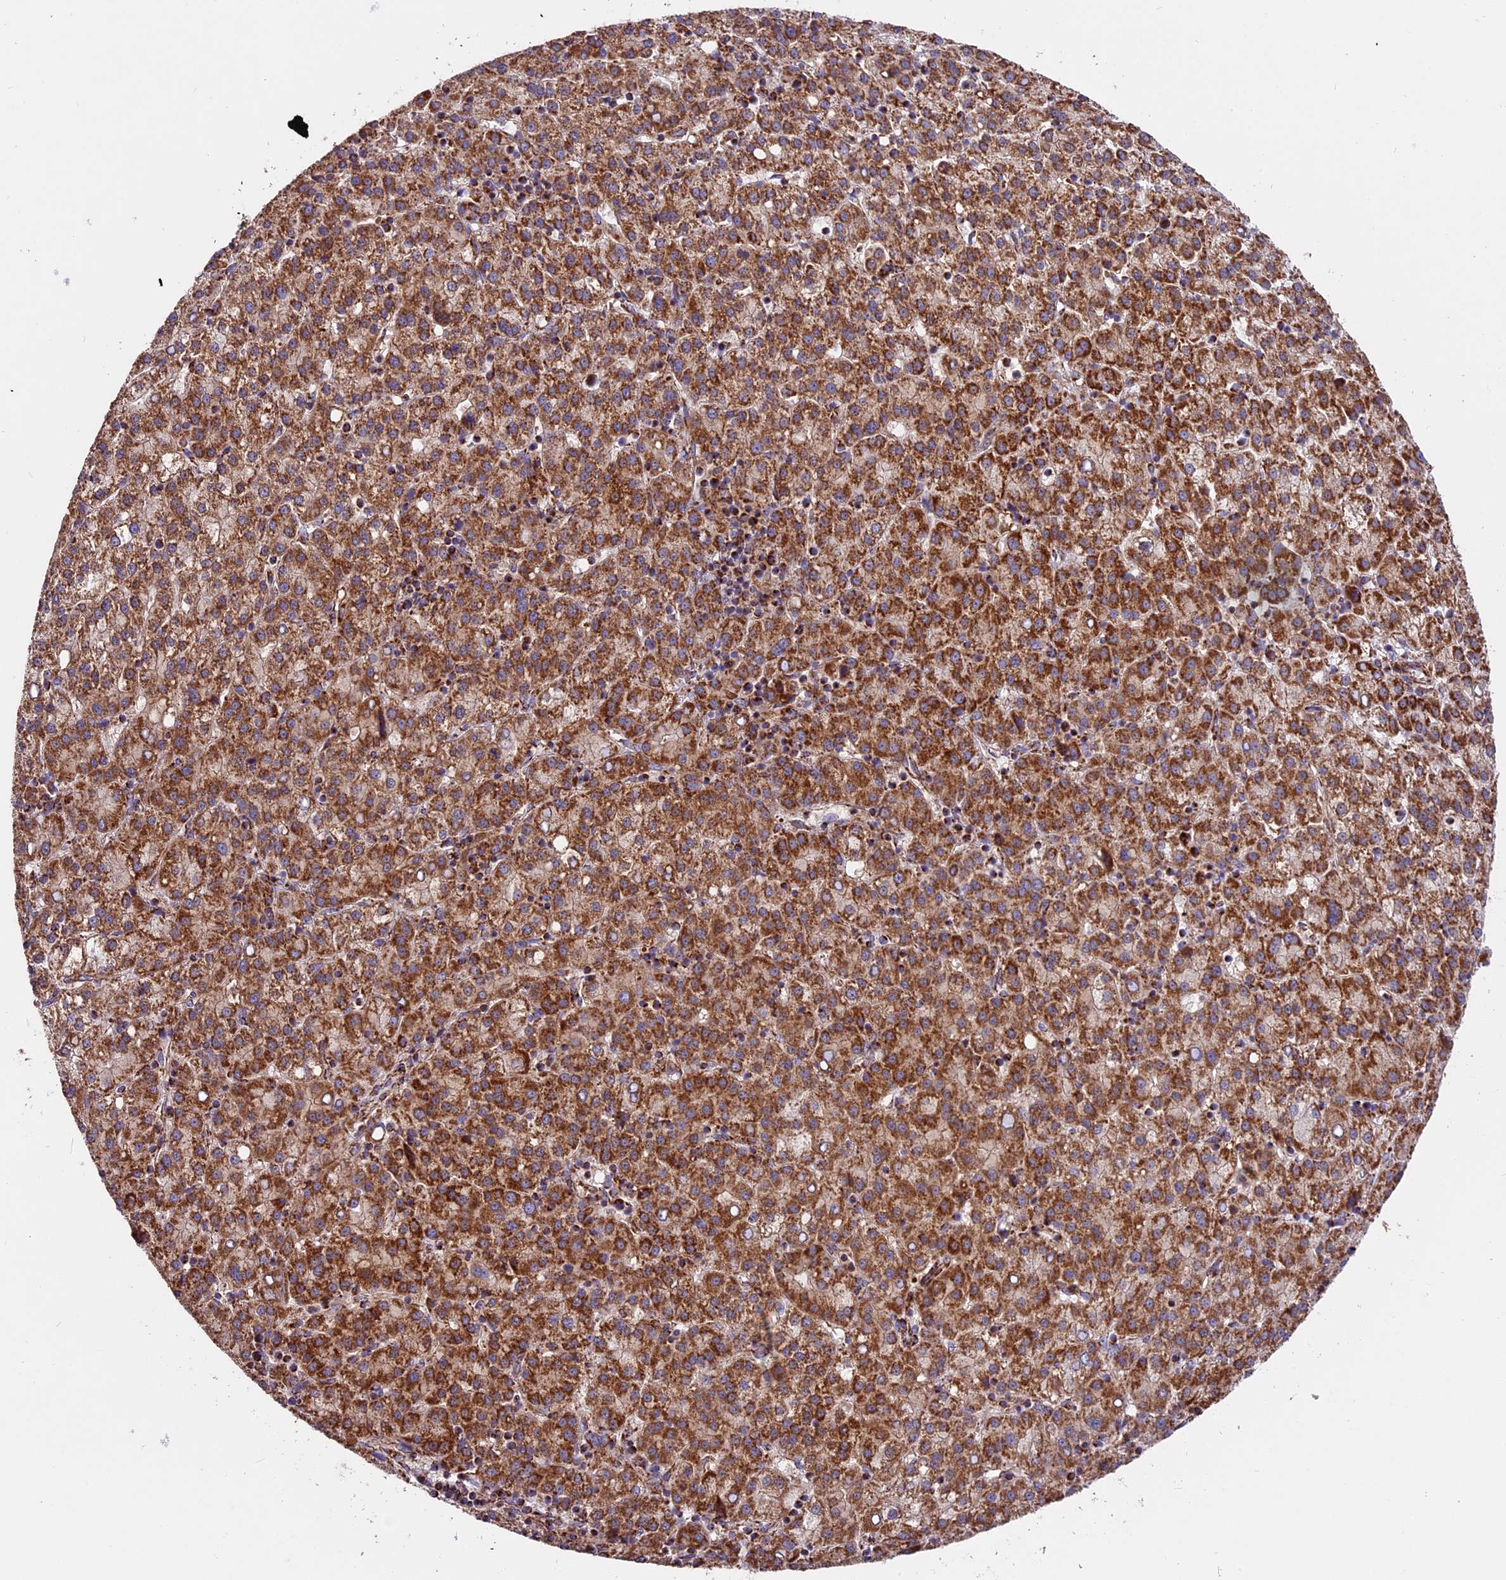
{"staining": {"intensity": "strong", "quantity": ">75%", "location": "cytoplasmic/membranous"}, "tissue": "liver cancer", "cell_type": "Tumor cells", "image_type": "cancer", "snomed": [{"axis": "morphology", "description": "Carcinoma, Hepatocellular, NOS"}, {"axis": "topography", "description": "Liver"}], "caption": "Immunohistochemistry image of neoplastic tissue: human liver cancer (hepatocellular carcinoma) stained using immunohistochemistry demonstrates high levels of strong protein expression localized specifically in the cytoplasmic/membranous of tumor cells, appearing as a cytoplasmic/membranous brown color.", "gene": "NDUFA8", "patient": {"sex": "female", "age": 58}}